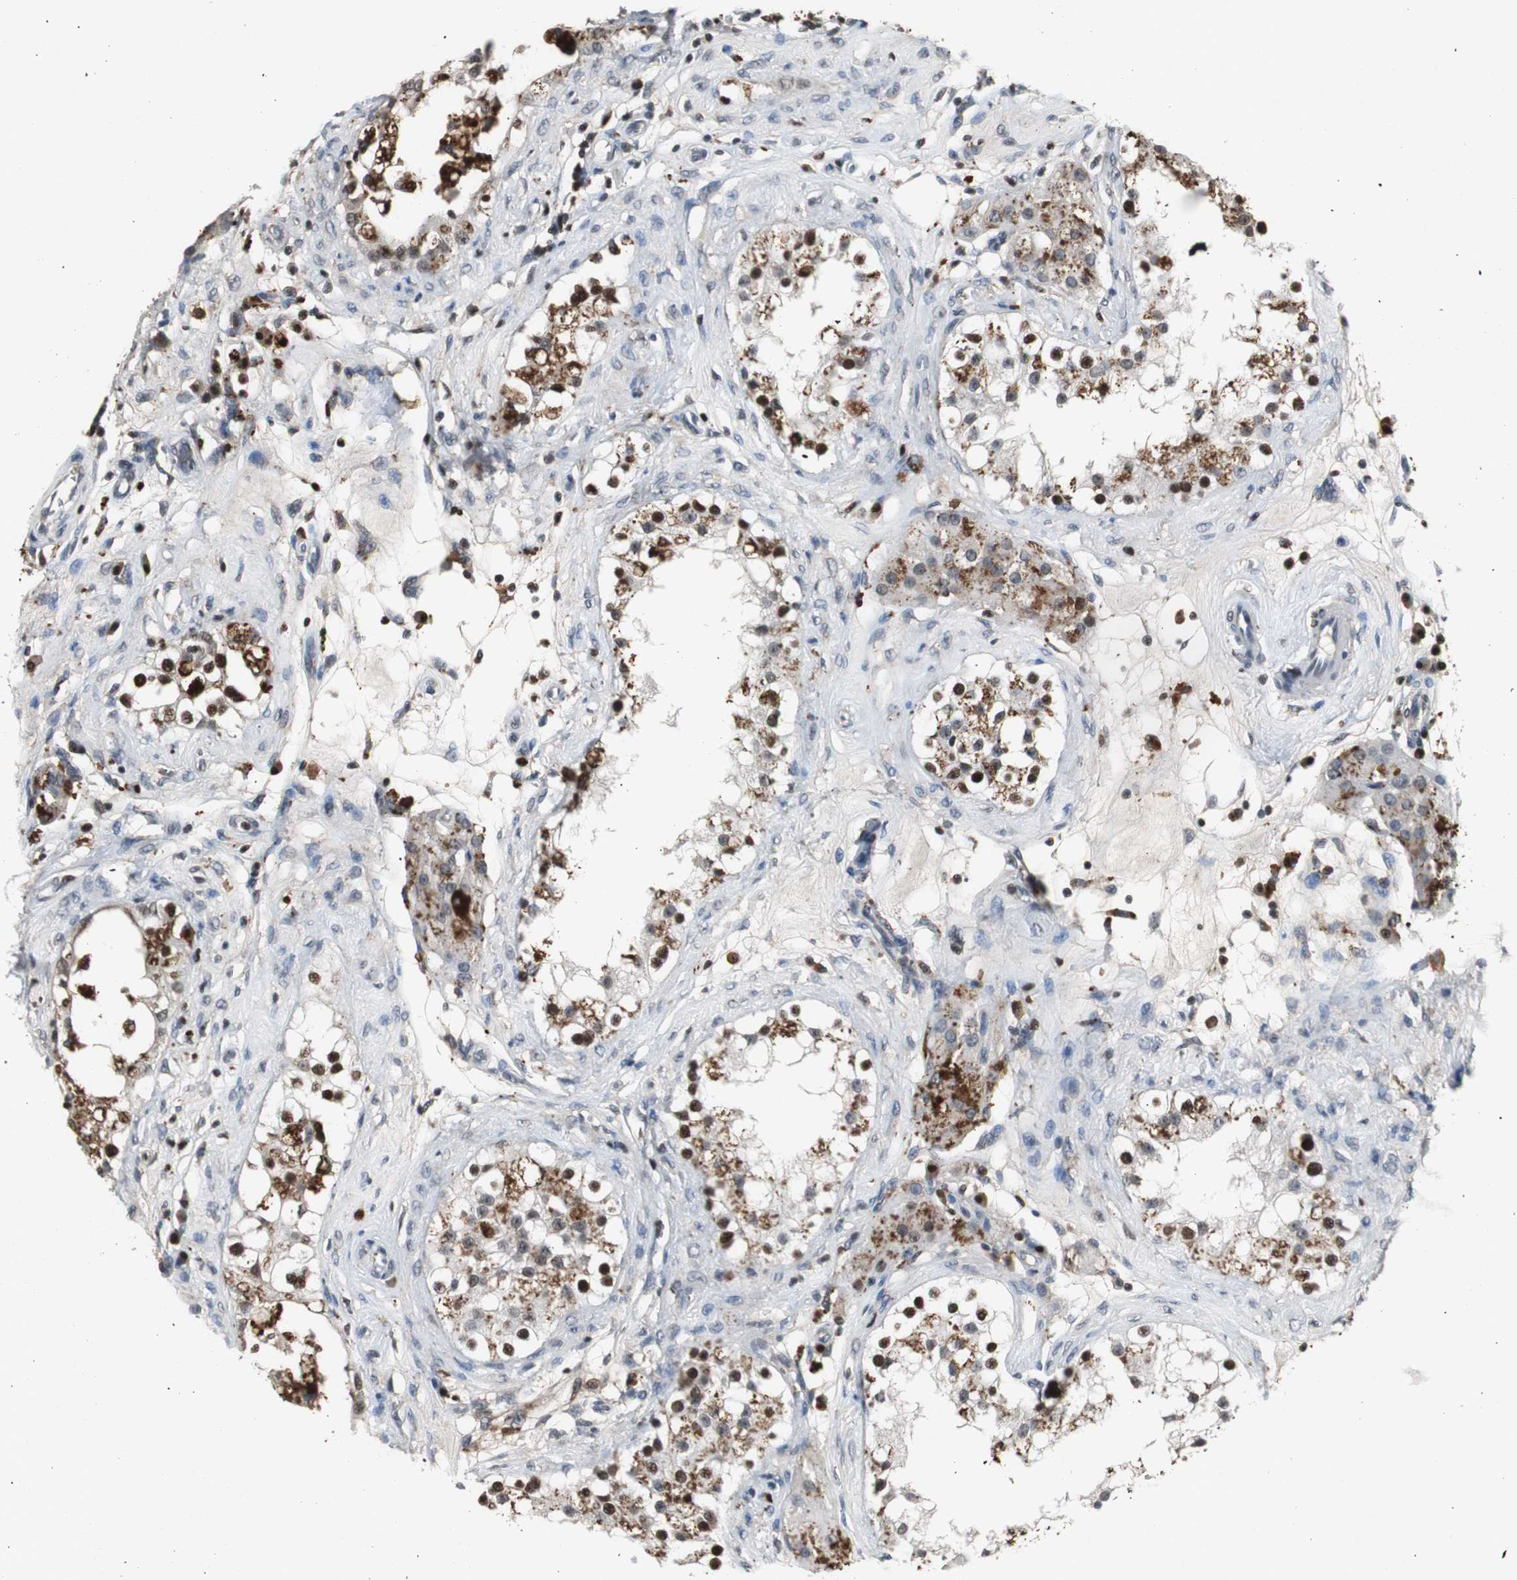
{"staining": {"intensity": "strong", "quantity": "25%-75%", "location": "cytoplasmic/membranous,nuclear"}, "tissue": "epididymis", "cell_type": "Glandular cells", "image_type": "normal", "snomed": [{"axis": "morphology", "description": "Normal tissue, NOS"}, {"axis": "morphology", "description": "Inflammation, NOS"}, {"axis": "topography", "description": "Epididymis"}], "caption": "An image of epididymis stained for a protein reveals strong cytoplasmic/membranous,nuclear brown staining in glandular cells.", "gene": "FEN1", "patient": {"sex": "male", "age": 84}}